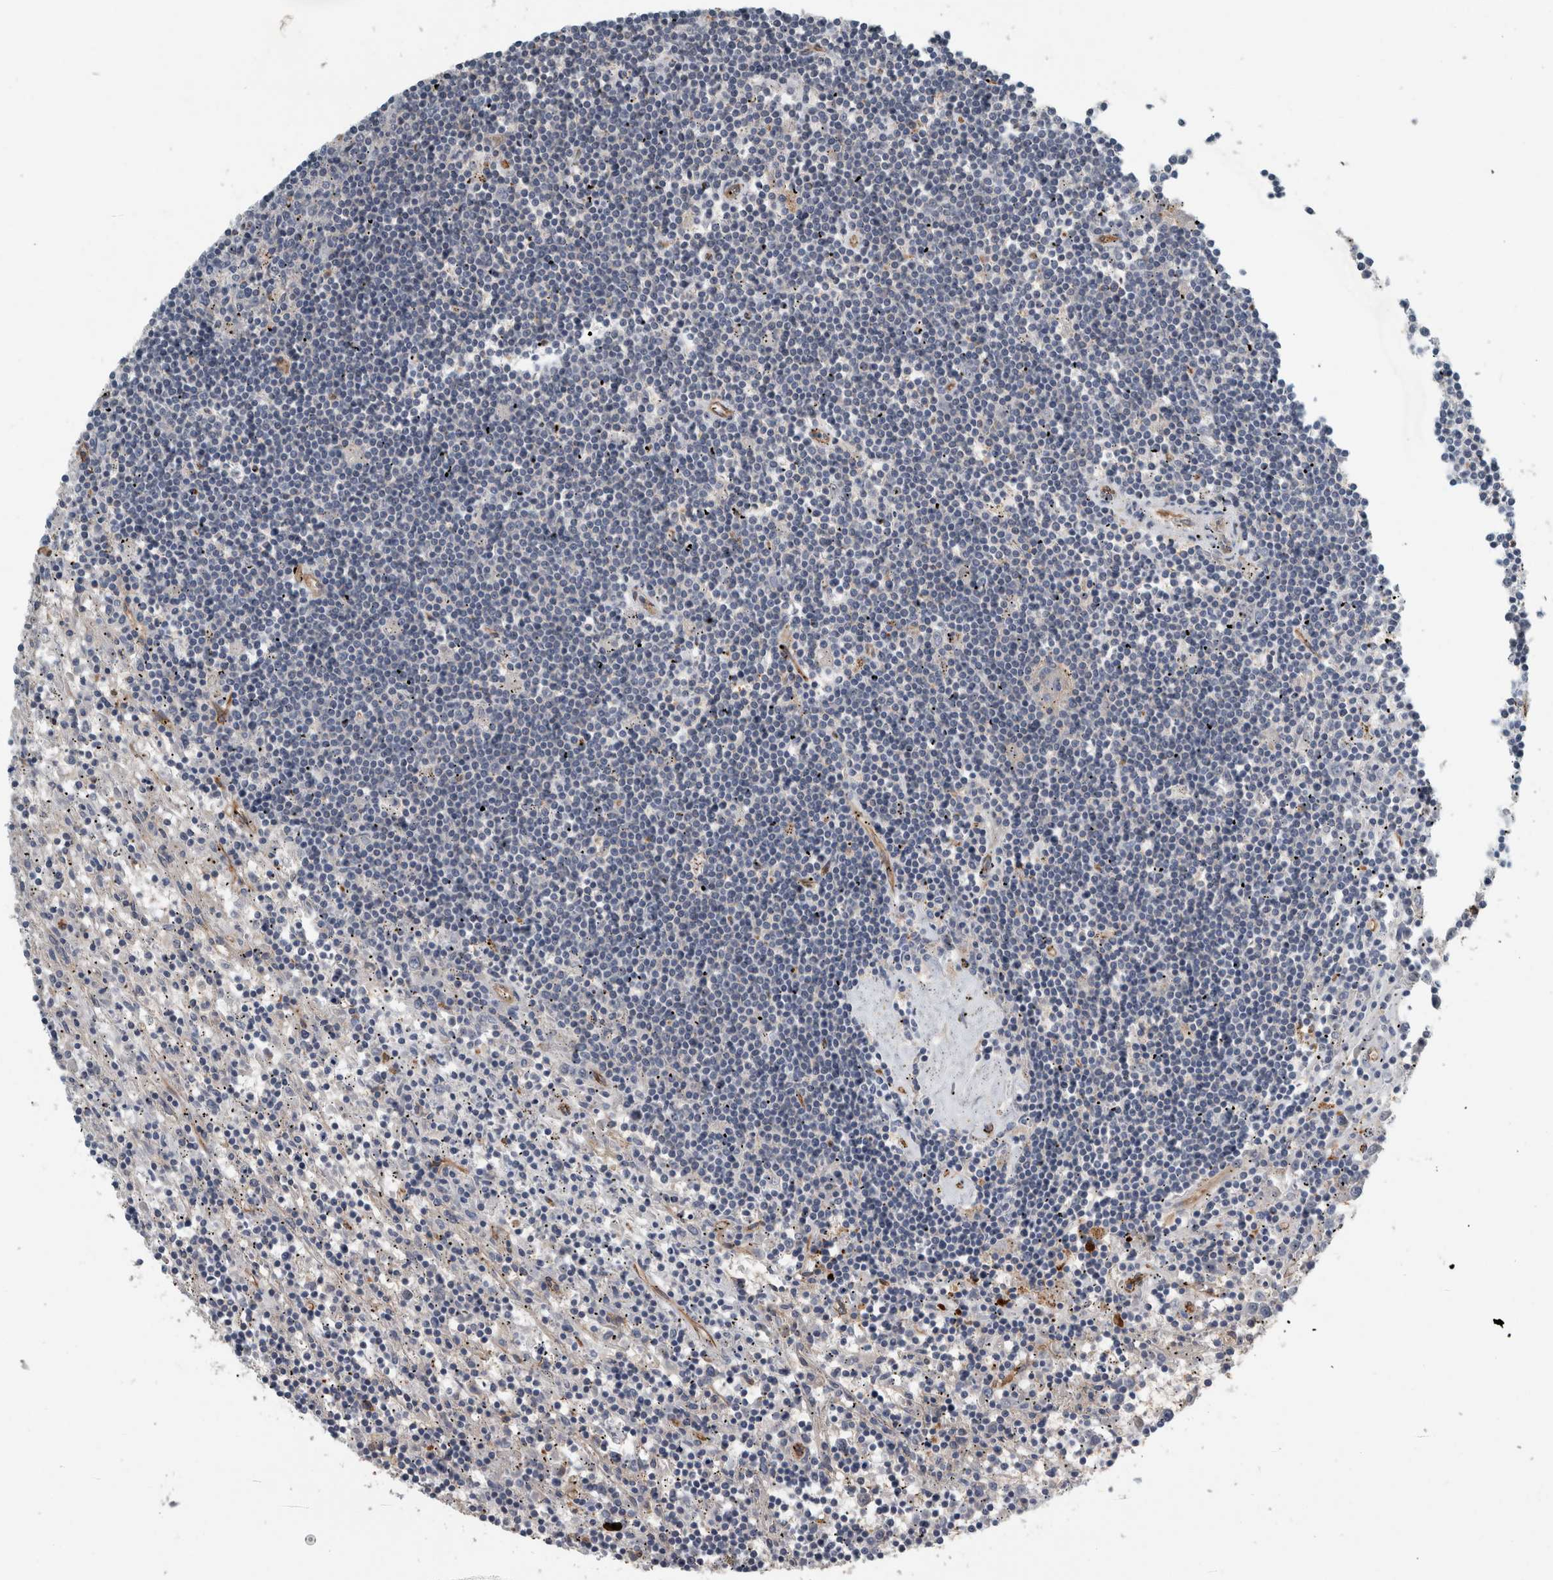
{"staining": {"intensity": "negative", "quantity": "none", "location": "none"}, "tissue": "lymphoma", "cell_type": "Tumor cells", "image_type": "cancer", "snomed": [{"axis": "morphology", "description": "Malignant lymphoma, non-Hodgkin's type, Low grade"}, {"axis": "topography", "description": "Spleen"}], "caption": "DAB immunohistochemical staining of human lymphoma reveals no significant staining in tumor cells. (Brightfield microscopy of DAB (3,3'-diaminobenzidine) IHC at high magnification).", "gene": "GLT8D2", "patient": {"sex": "male", "age": 76}}